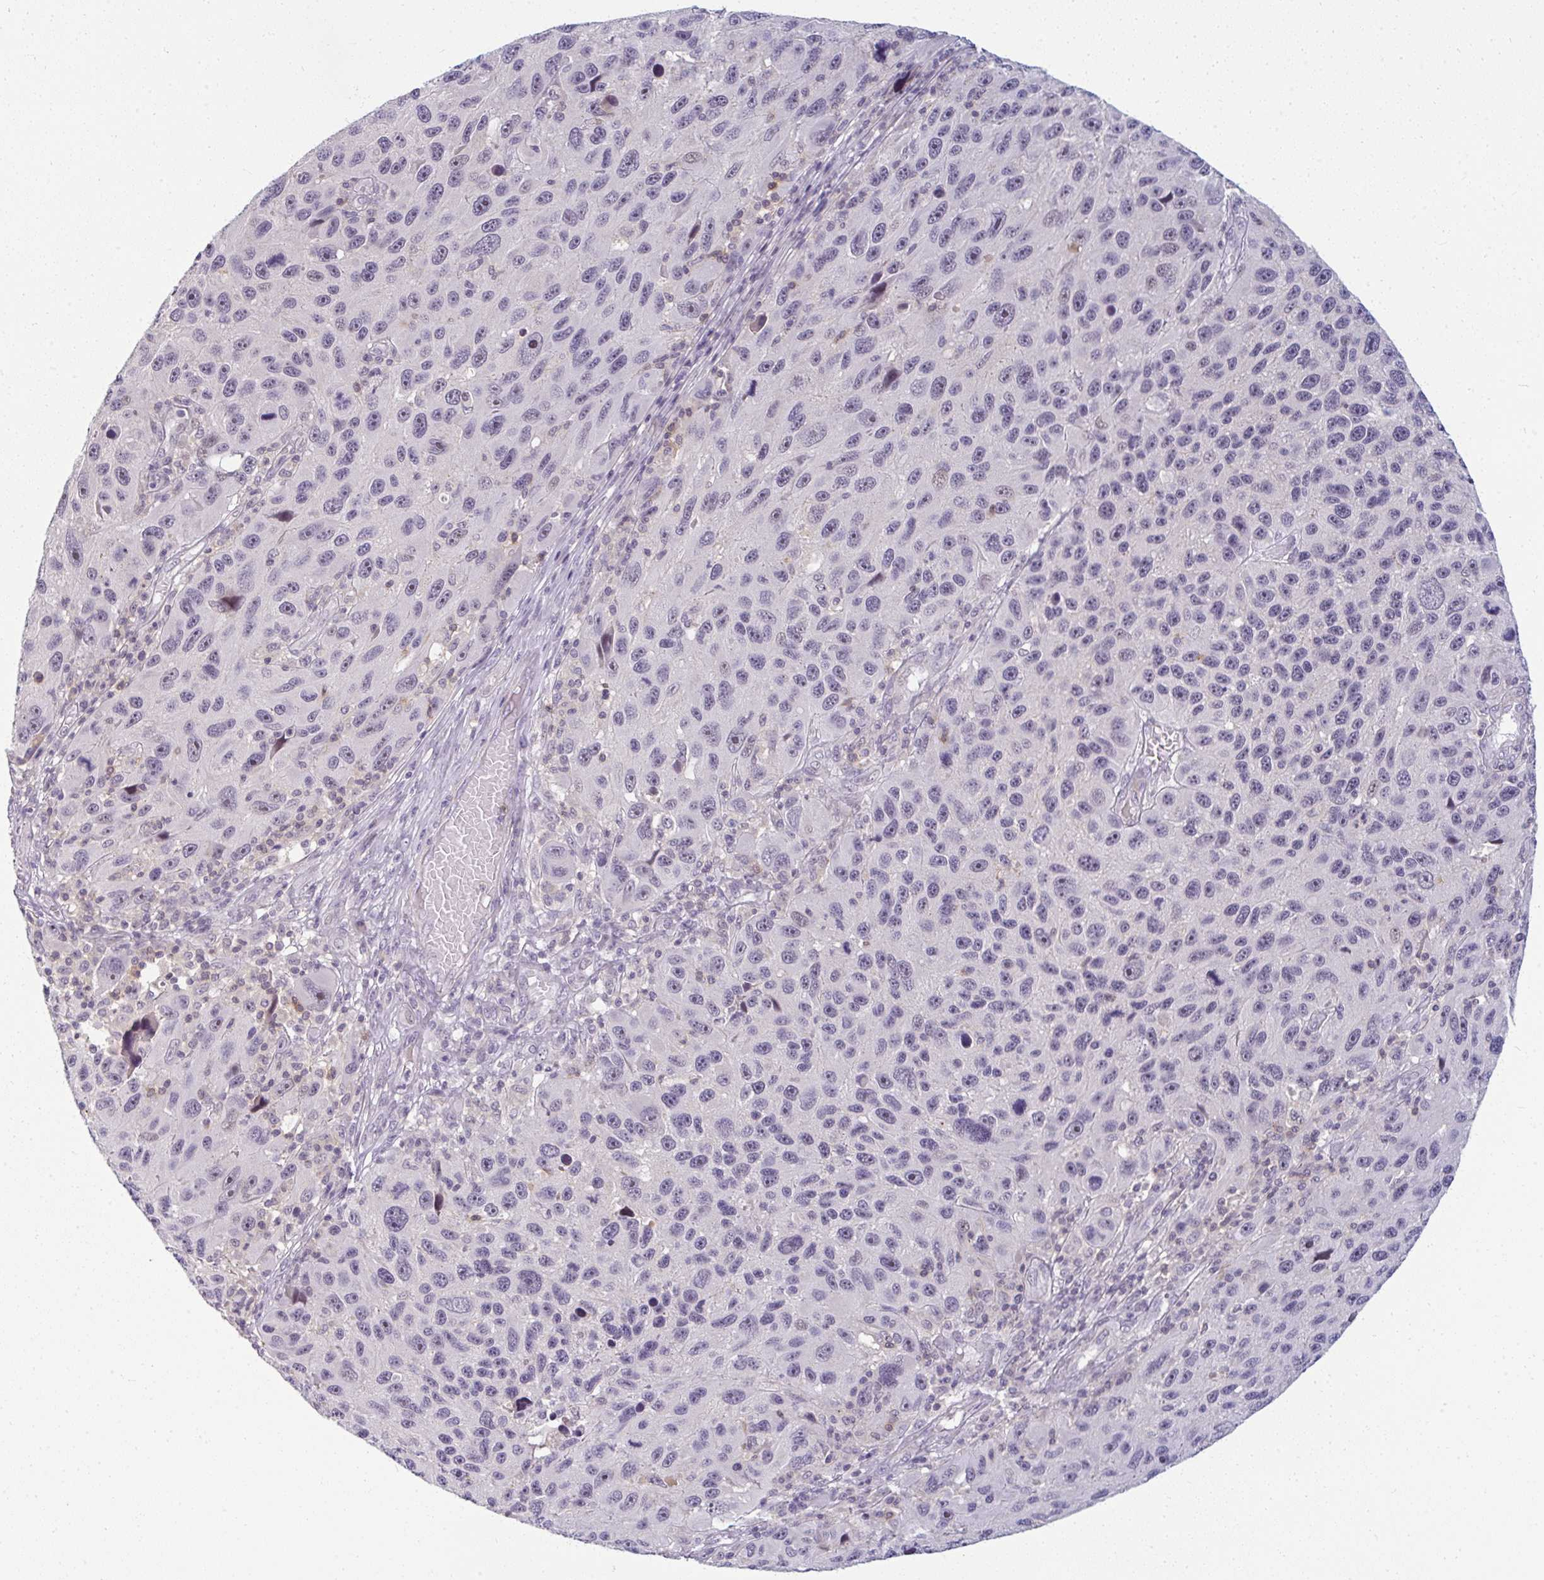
{"staining": {"intensity": "negative", "quantity": "none", "location": "none"}, "tissue": "melanoma", "cell_type": "Tumor cells", "image_type": "cancer", "snomed": [{"axis": "morphology", "description": "Malignant melanoma, NOS"}, {"axis": "topography", "description": "Skin"}], "caption": "IHC of malignant melanoma shows no staining in tumor cells.", "gene": "PPFIA4", "patient": {"sex": "male", "age": 53}}